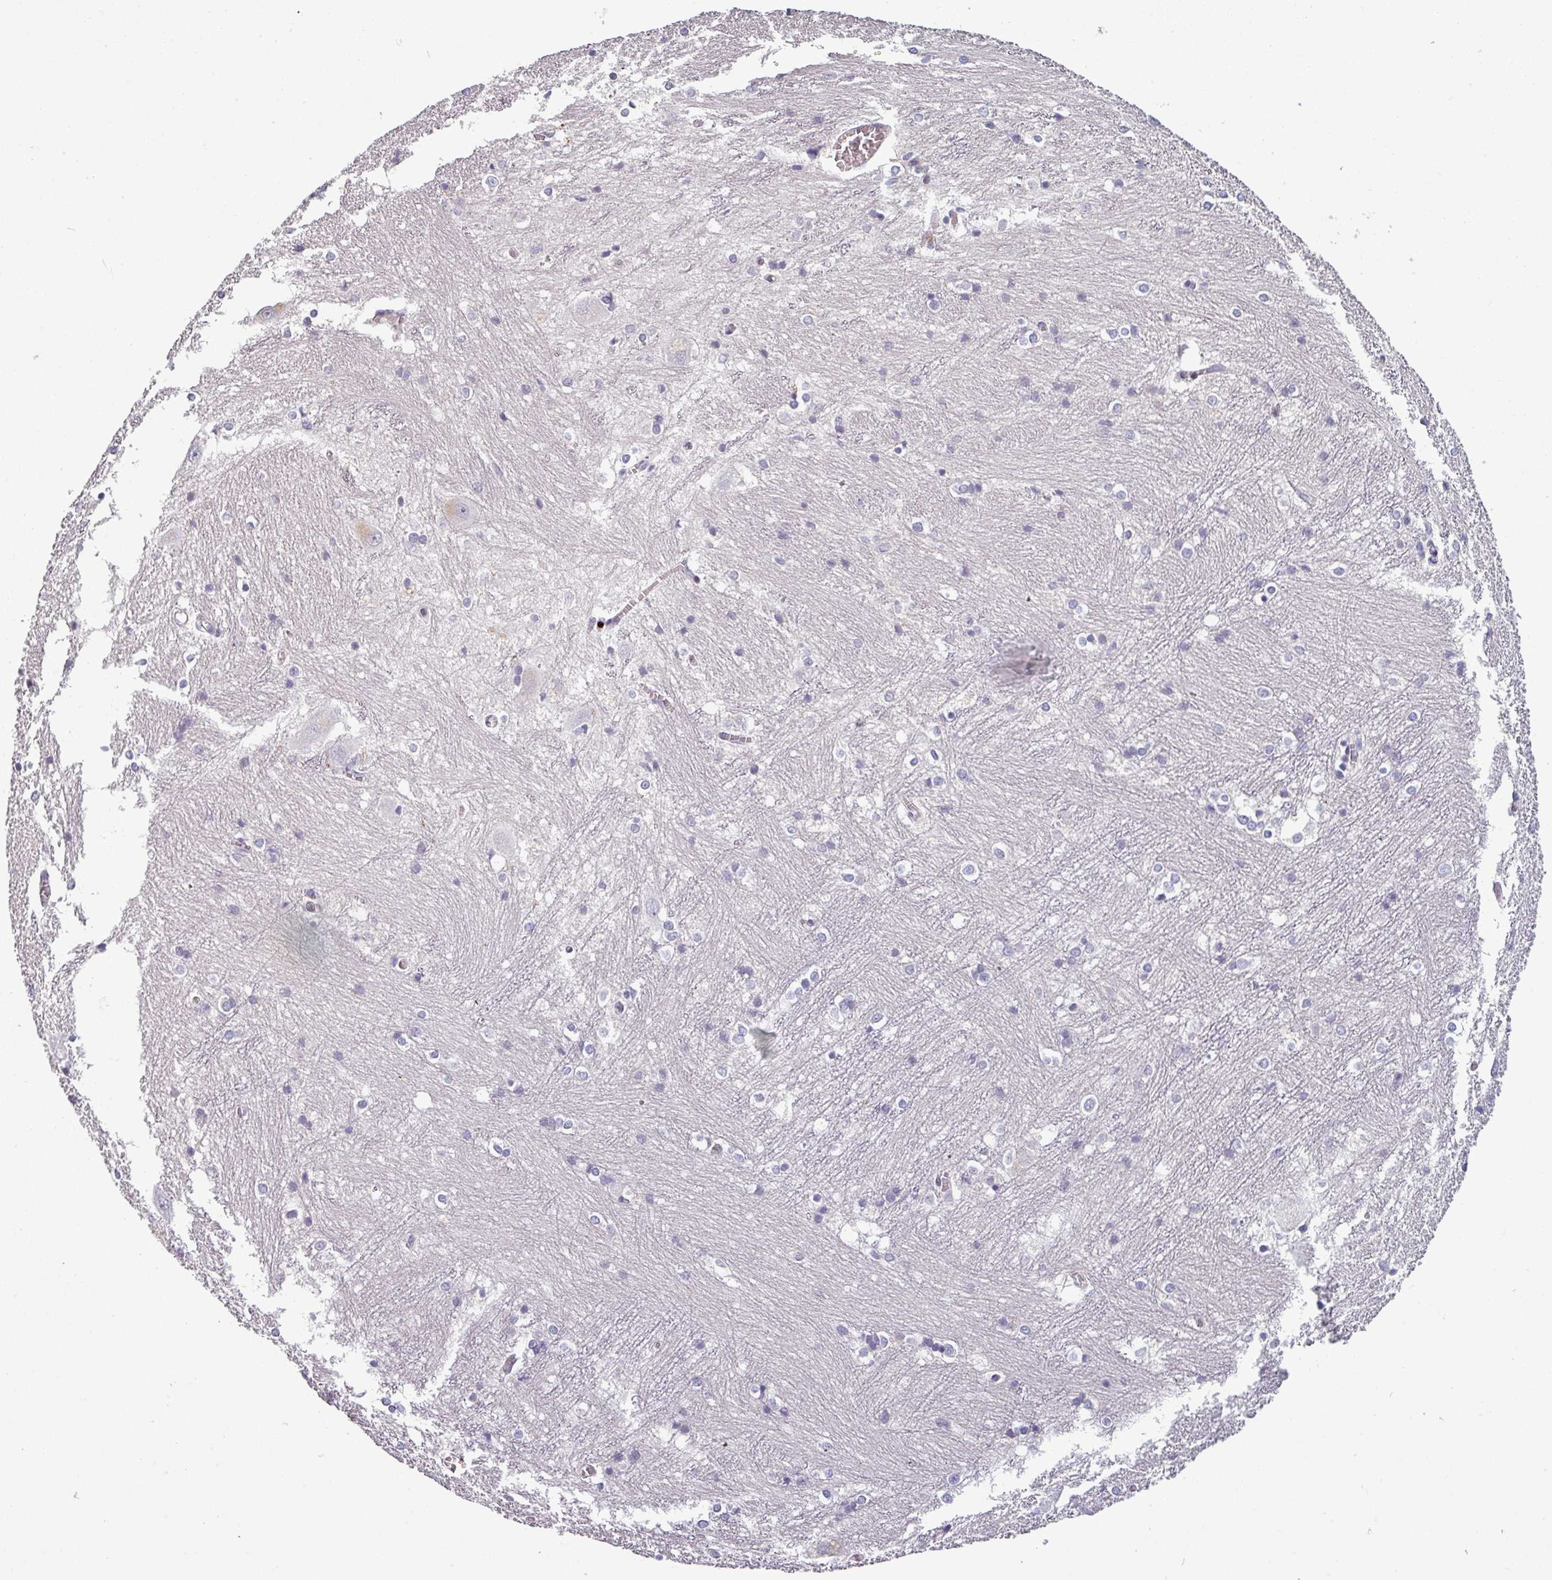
{"staining": {"intensity": "weak", "quantity": "<25%", "location": "cytoplasmic/membranous"}, "tissue": "caudate", "cell_type": "Glial cells", "image_type": "normal", "snomed": [{"axis": "morphology", "description": "Normal tissue, NOS"}, {"axis": "topography", "description": "Lateral ventricle wall"}], "caption": "Immunohistochemistry micrograph of benign caudate: caudate stained with DAB (3,3'-diaminobenzidine) shows no significant protein expression in glial cells. (Brightfield microscopy of DAB immunohistochemistry at high magnification).", "gene": "TMEFF1", "patient": {"sex": "male", "age": 37}}